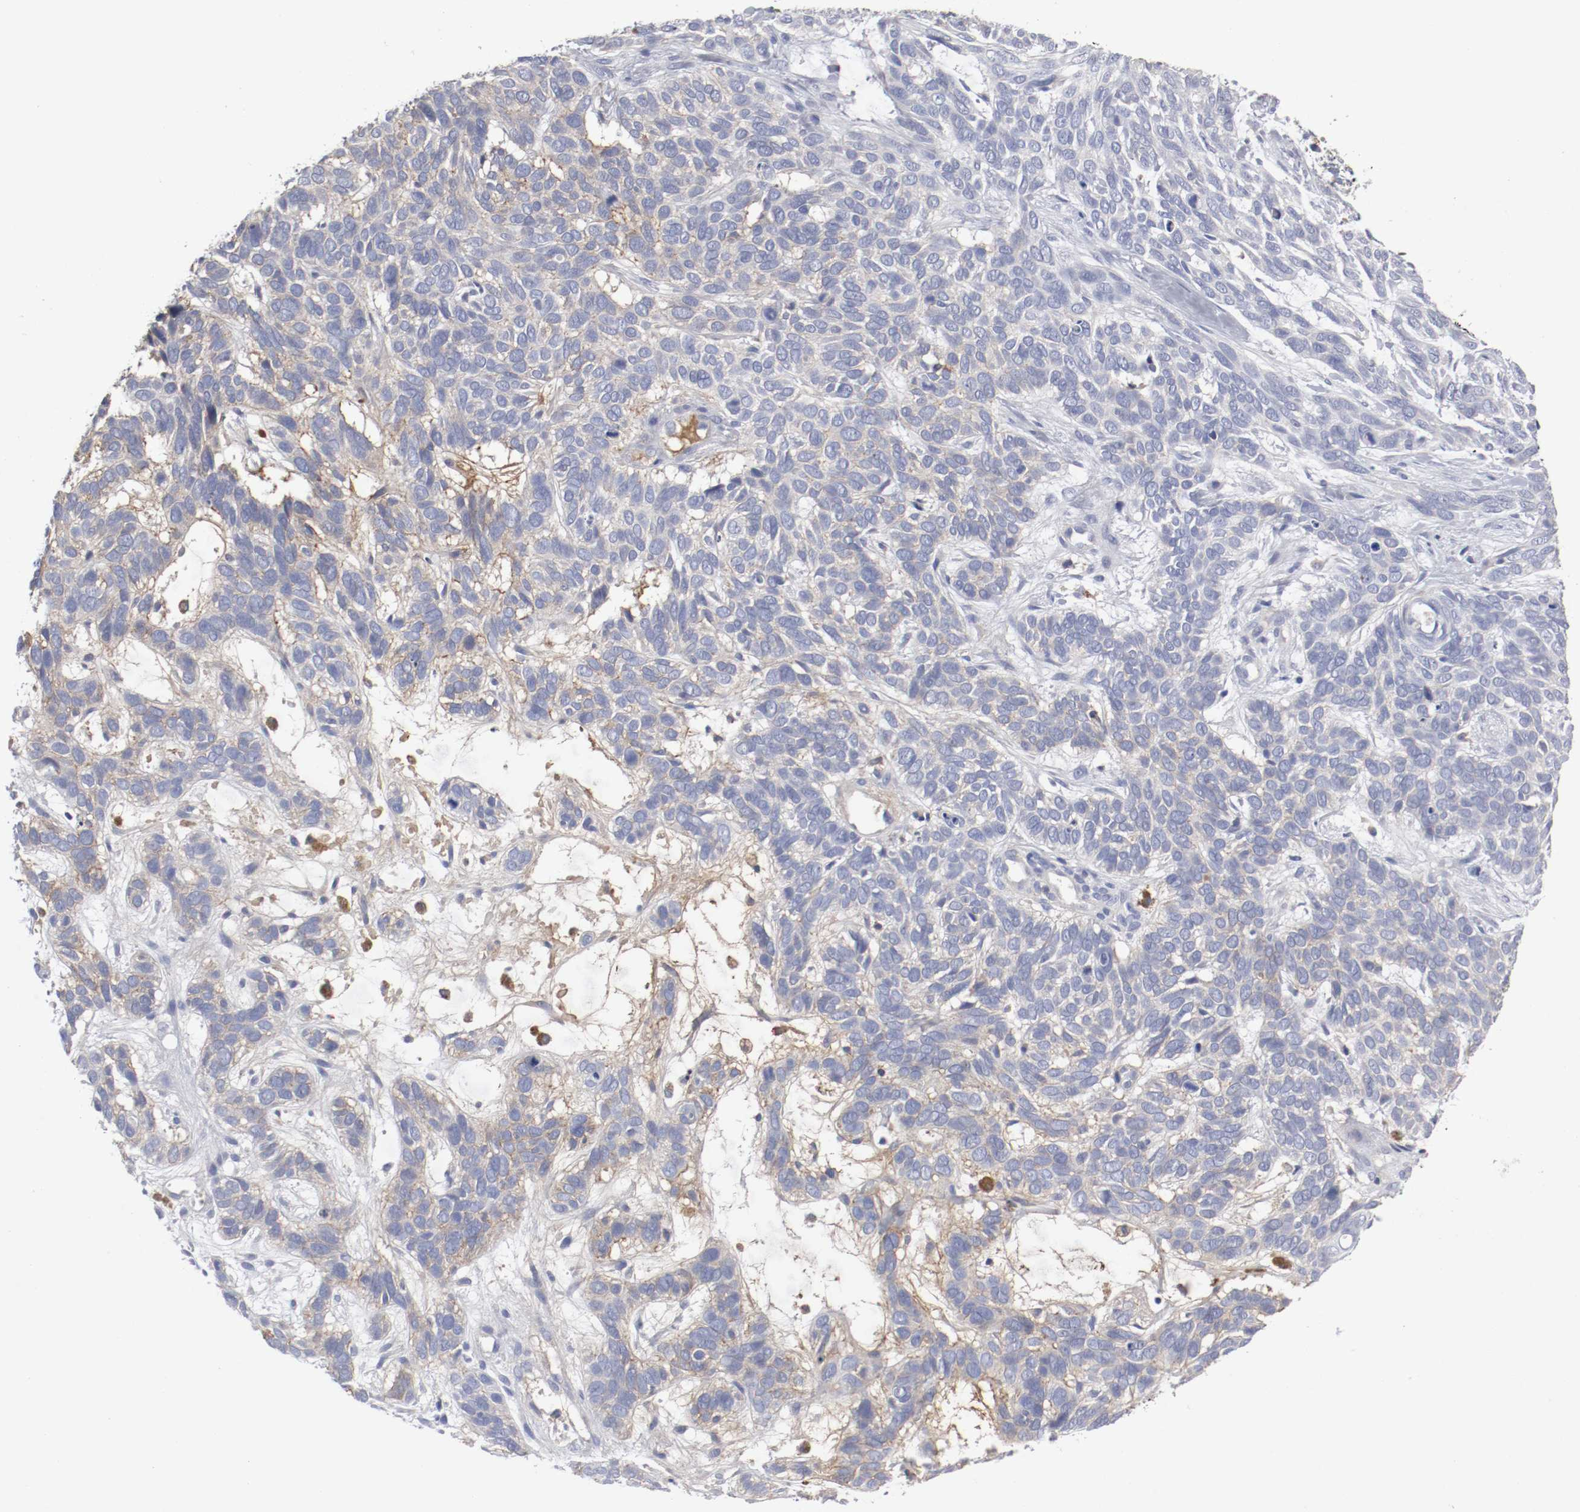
{"staining": {"intensity": "weak", "quantity": "25%-75%", "location": "cytoplasmic/membranous"}, "tissue": "skin cancer", "cell_type": "Tumor cells", "image_type": "cancer", "snomed": [{"axis": "morphology", "description": "Basal cell carcinoma"}, {"axis": "topography", "description": "Skin"}], "caption": "Immunohistochemical staining of skin cancer displays low levels of weak cytoplasmic/membranous positivity in approximately 25%-75% of tumor cells.", "gene": "FGFBP1", "patient": {"sex": "male", "age": 87}}